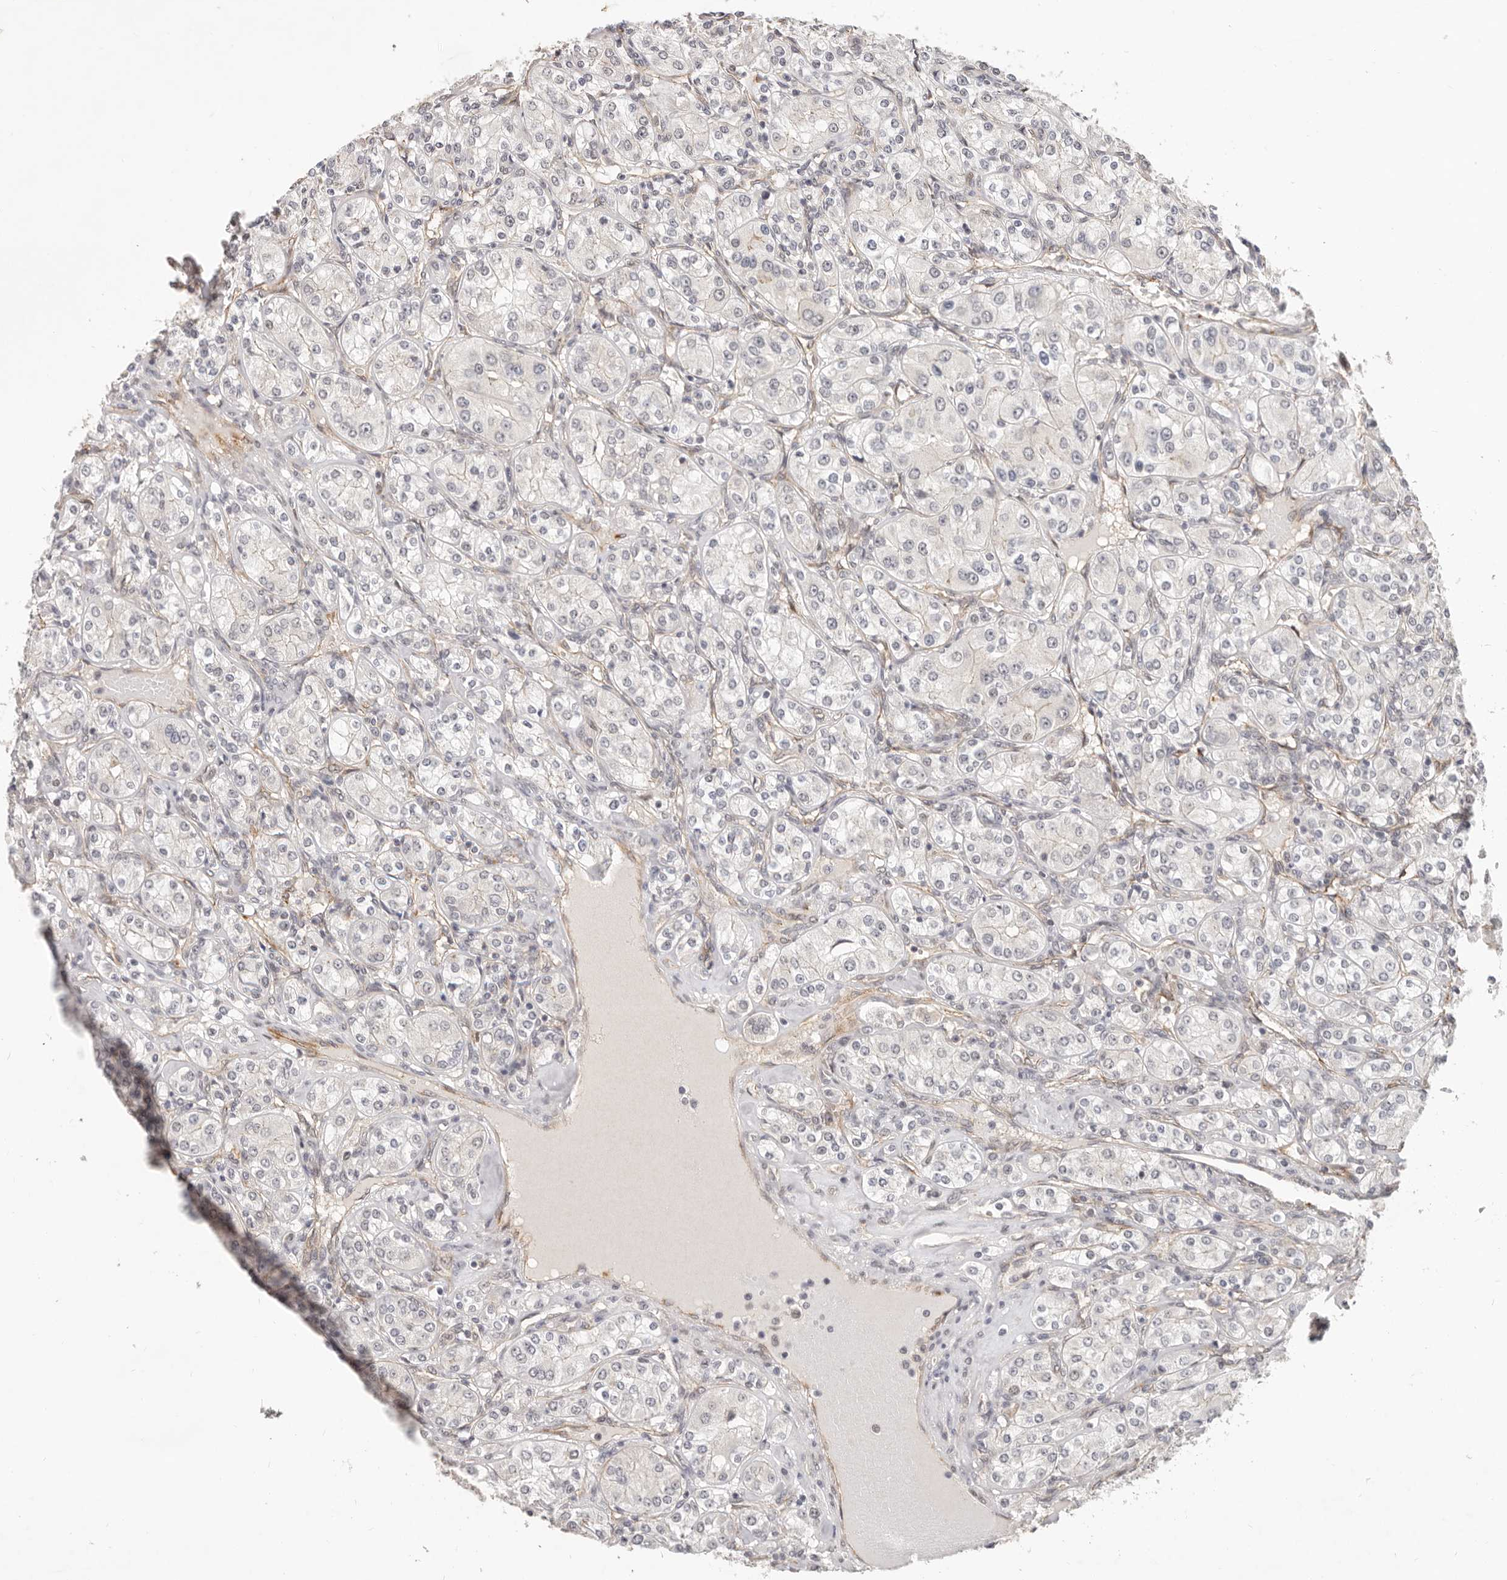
{"staining": {"intensity": "negative", "quantity": "none", "location": "none"}, "tissue": "renal cancer", "cell_type": "Tumor cells", "image_type": "cancer", "snomed": [{"axis": "morphology", "description": "Adenocarcinoma, NOS"}, {"axis": "topography", "description": "Kidney"}], "caption": "Tumor cells show no significant protein expression in renal cancer (adenocarcinoma).", "gene": "USP49", "patient": {"sex": "male", "age": 77}}